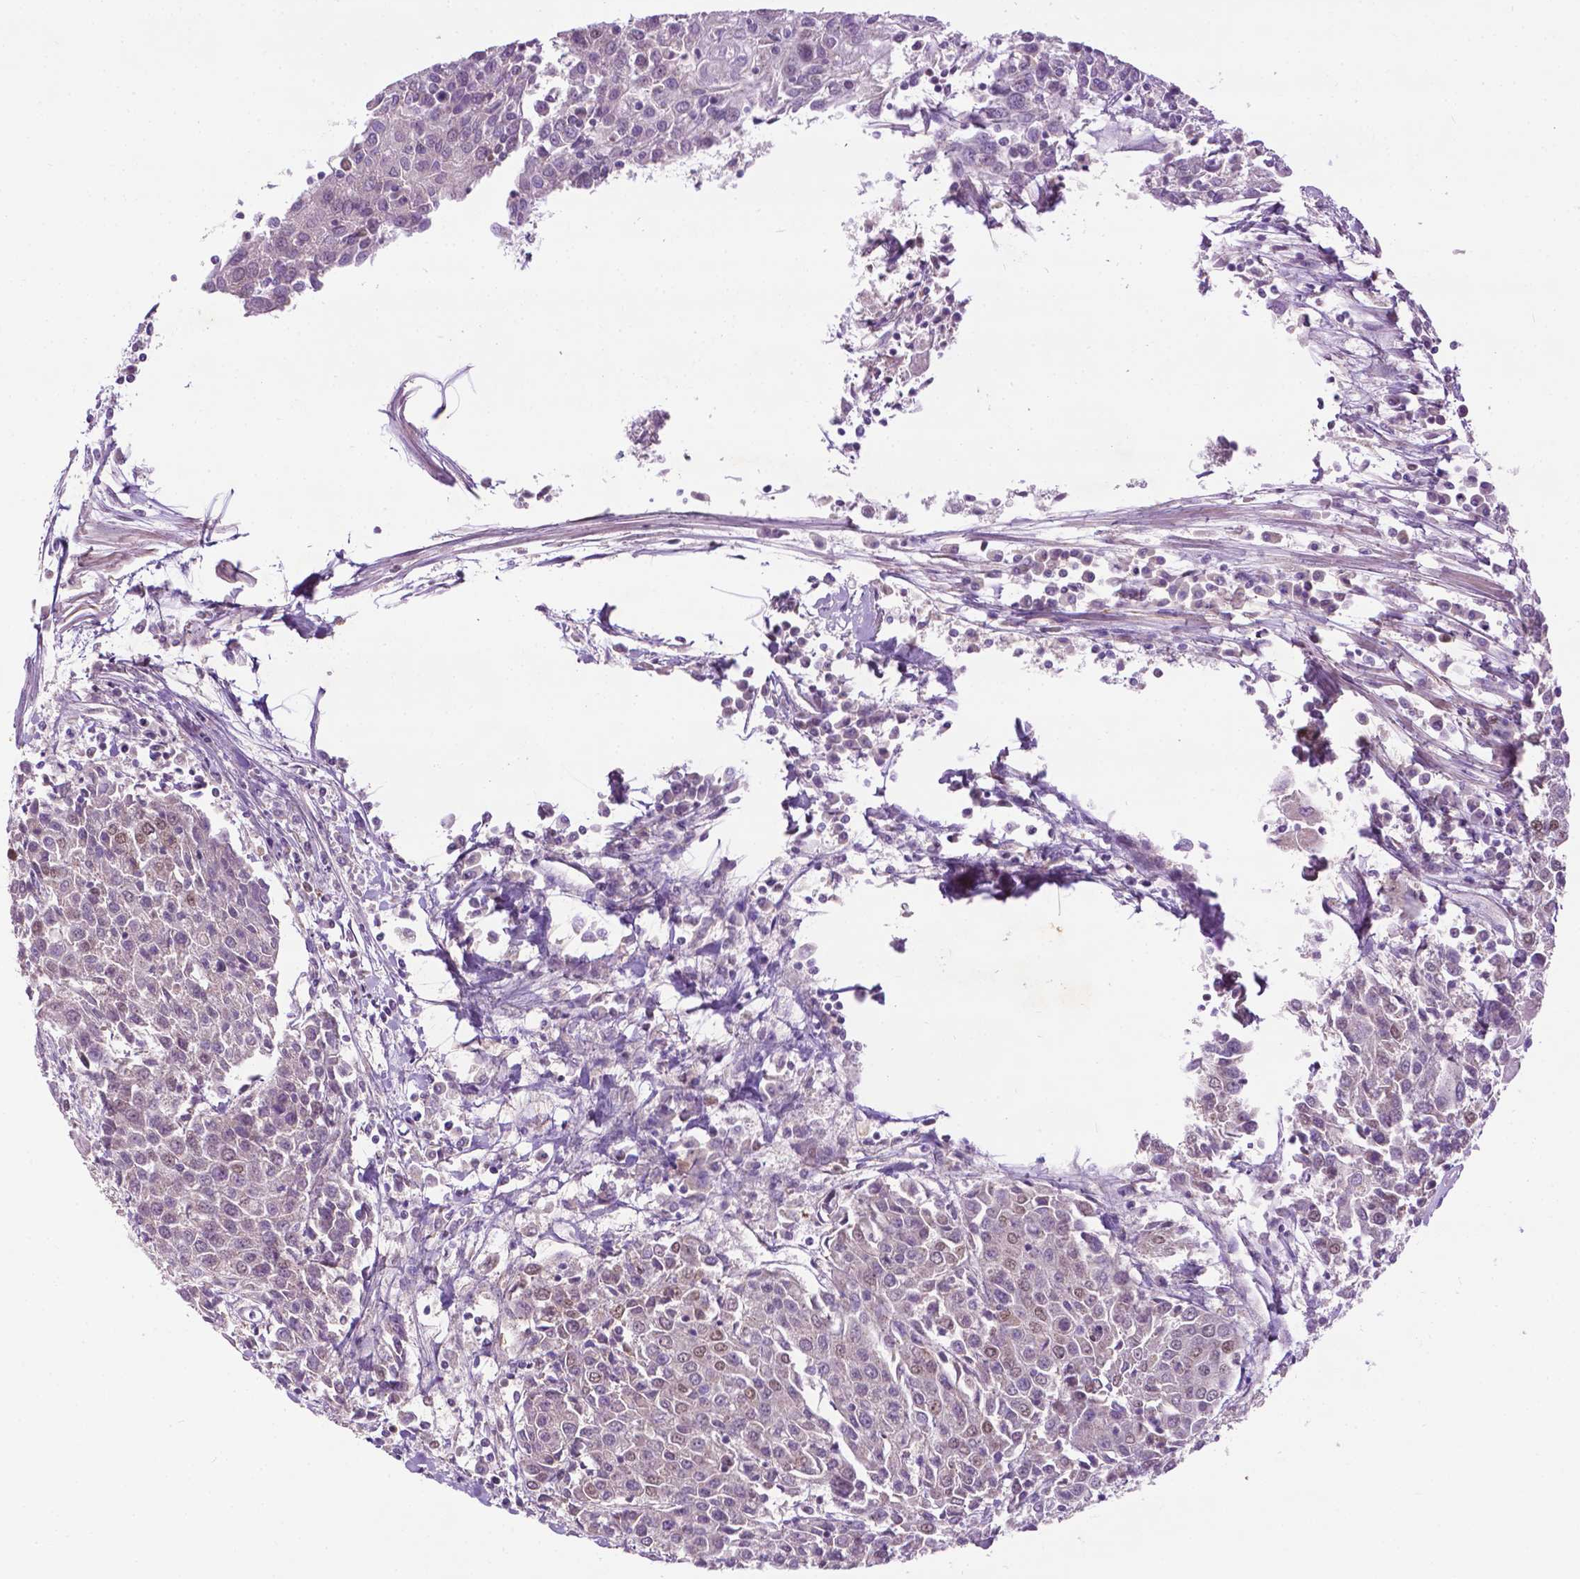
{"staining": {"intensity": "weak", "quantity": "<25%", "location": "nuclear"}, "tissue": "urothelial cancer", "cell_type": "Tumor cells", "image_type": "cancer", "snomed": [{"axis": "morphology", "description": "Urothelial carcinoma, High grade"}, {"axis": "topography", "description": "Urinary bladder"}], "caption": "There is no significant expression in tumor cells of urothelial carcinoma (high-grade).", "gene": "ZNF41", "patient": {"sex": "female", "age": 85}}